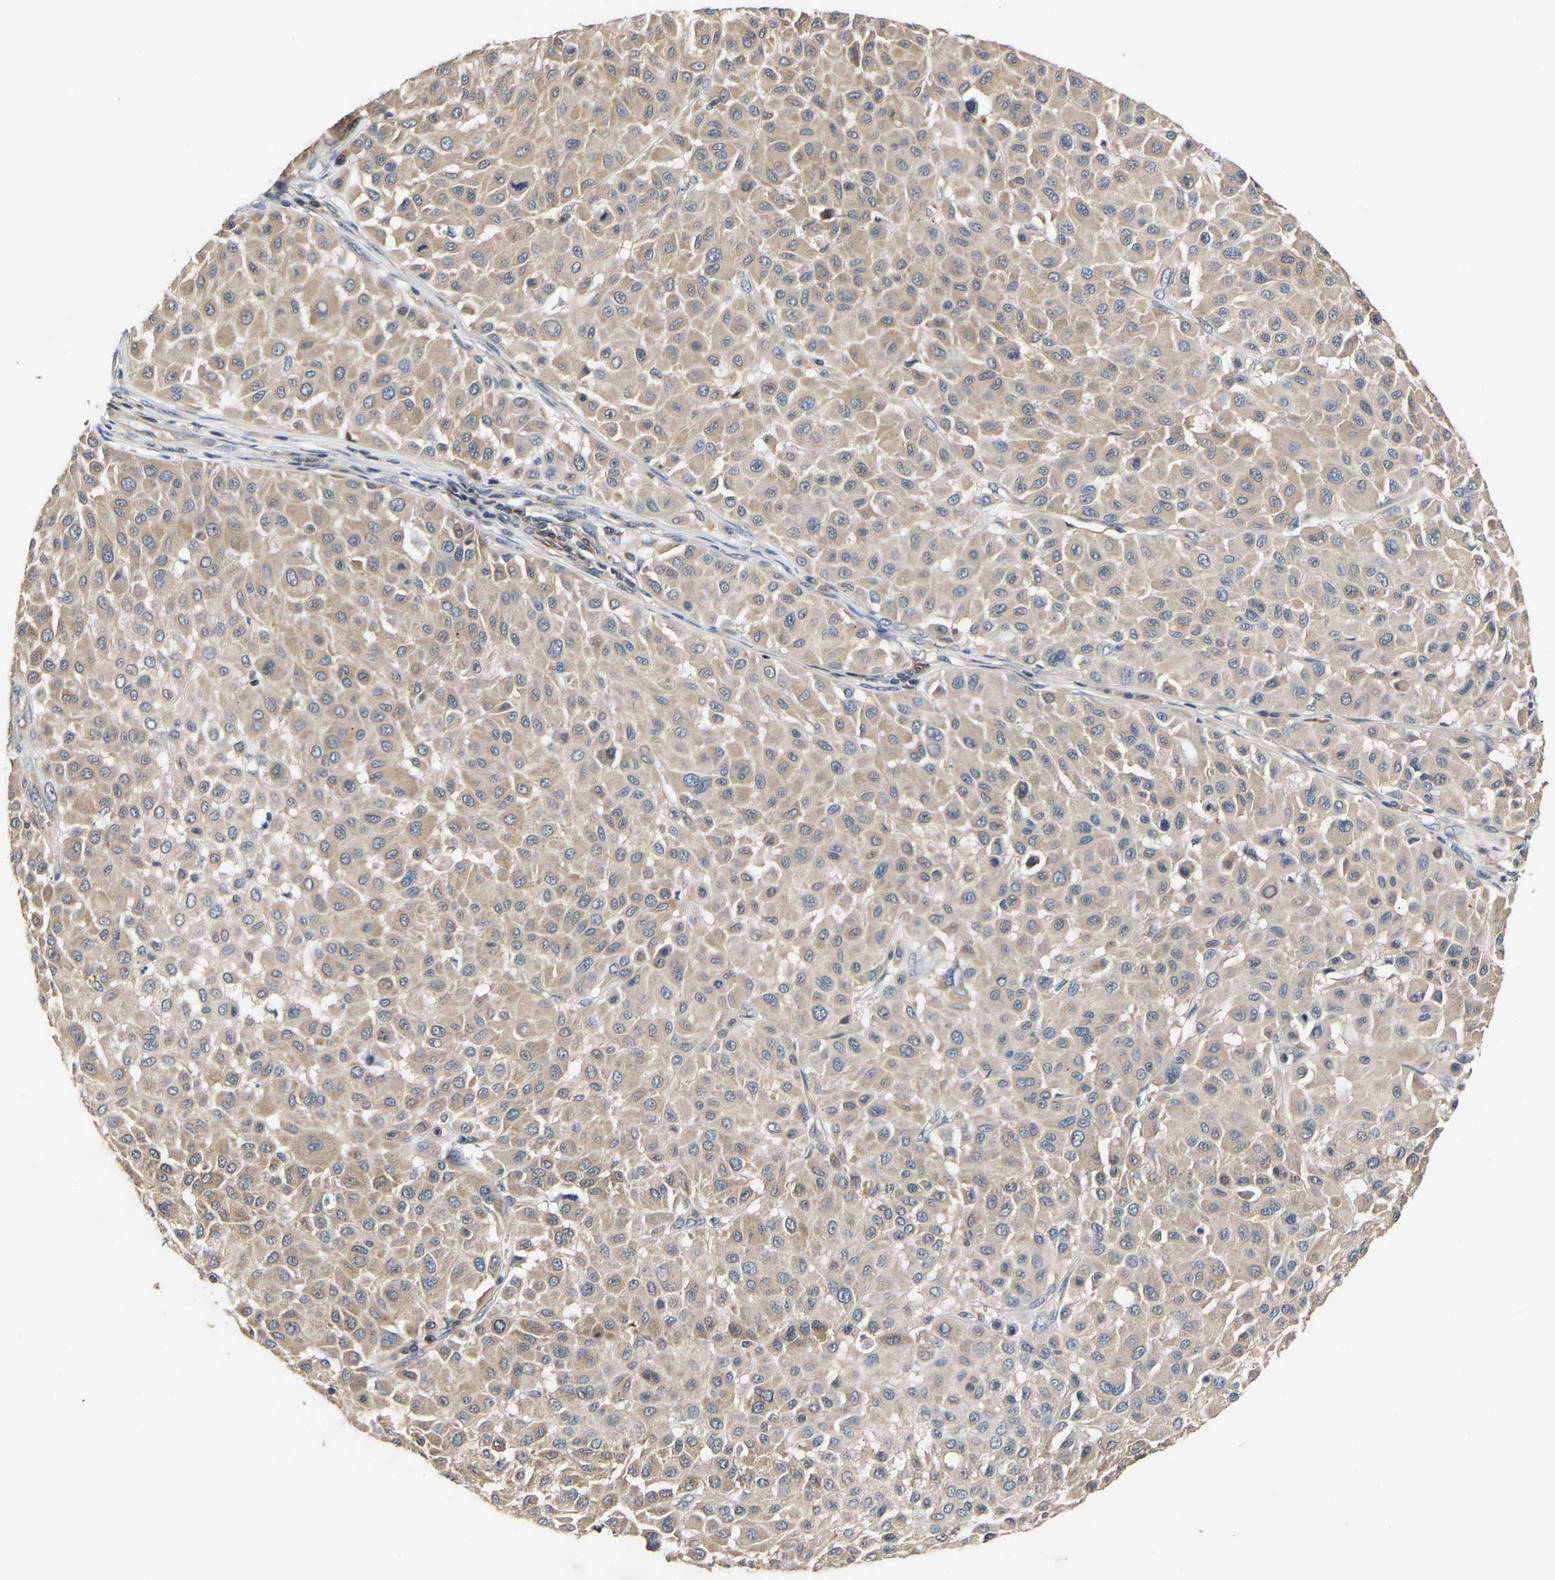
{"staining": {"intensity": "weak", "quantity": ">75%", "location": "cytoplasmic/membranous"}, "tissue": "melanoma", "cell_type": "Tumor cells", "image_type": "cancer", "snomed": [{"axis": "morphology", "description": "Malignant melanoma, Metastatic site"}, {"axis": "topography", "description": "Soft tissue"}], "caption": "A brown stain shows weak cytoplasmic/membranous positivity of a protein in melanoma tumor cells.", "gene": "LRBA", "patient": {"sex": "male", "age": 41}}